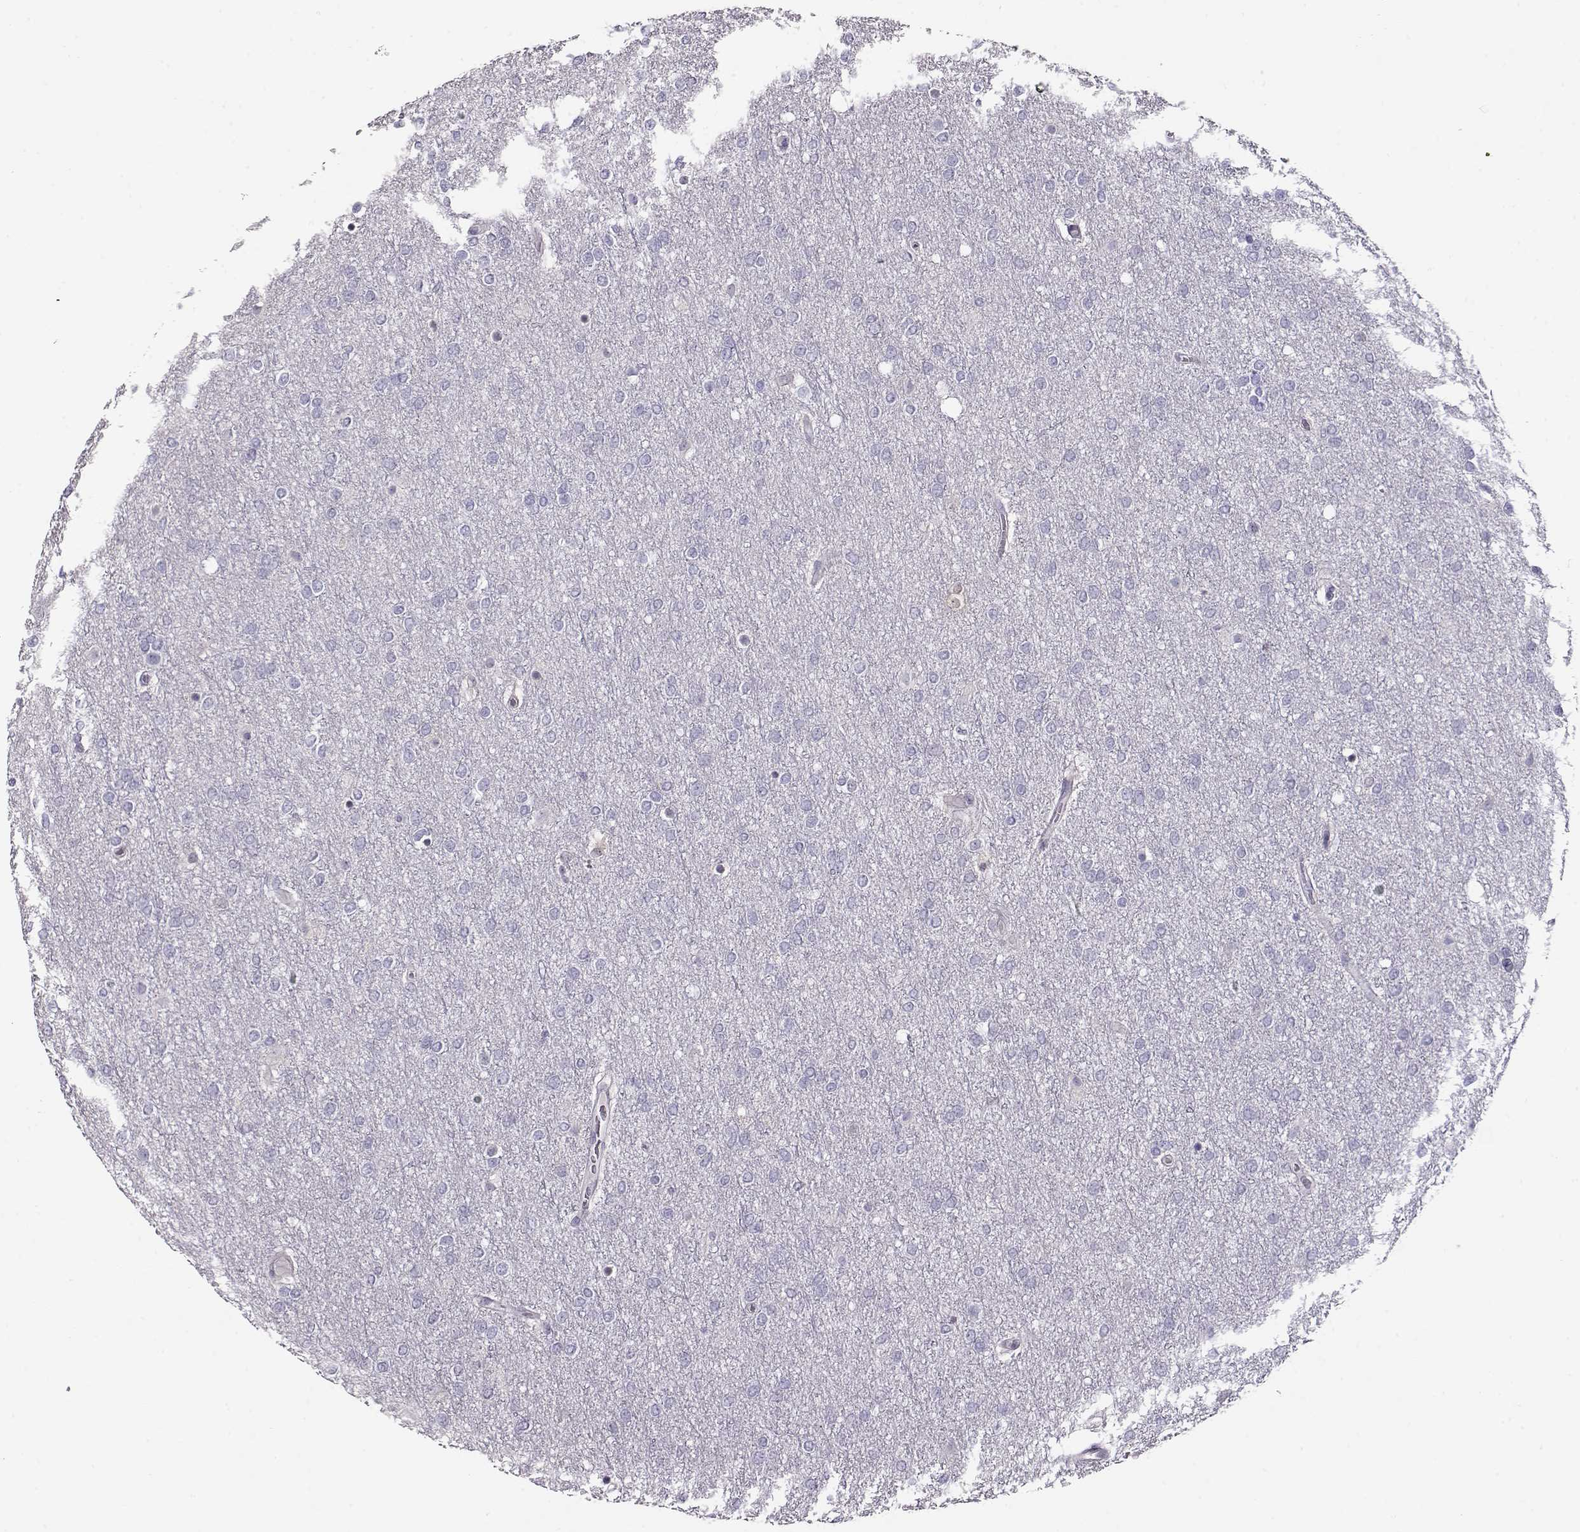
{"staining": {"intensity": "negative", "quantity": "none", "location": "none"}, "tissue": "glioma", "cell_type": "Tumor cells", "image_type": "cancer", "snomed": [{"axis": "morphology", "description": "Glioma, malignant, High grade"}, {"axis": "topography", "description": "Brain"}], "caption": "The micrograph reveals no significant staining in tumor cells of glioma.", "gene": "CCR8", "patient": {"sex": "female", "age": 61}}